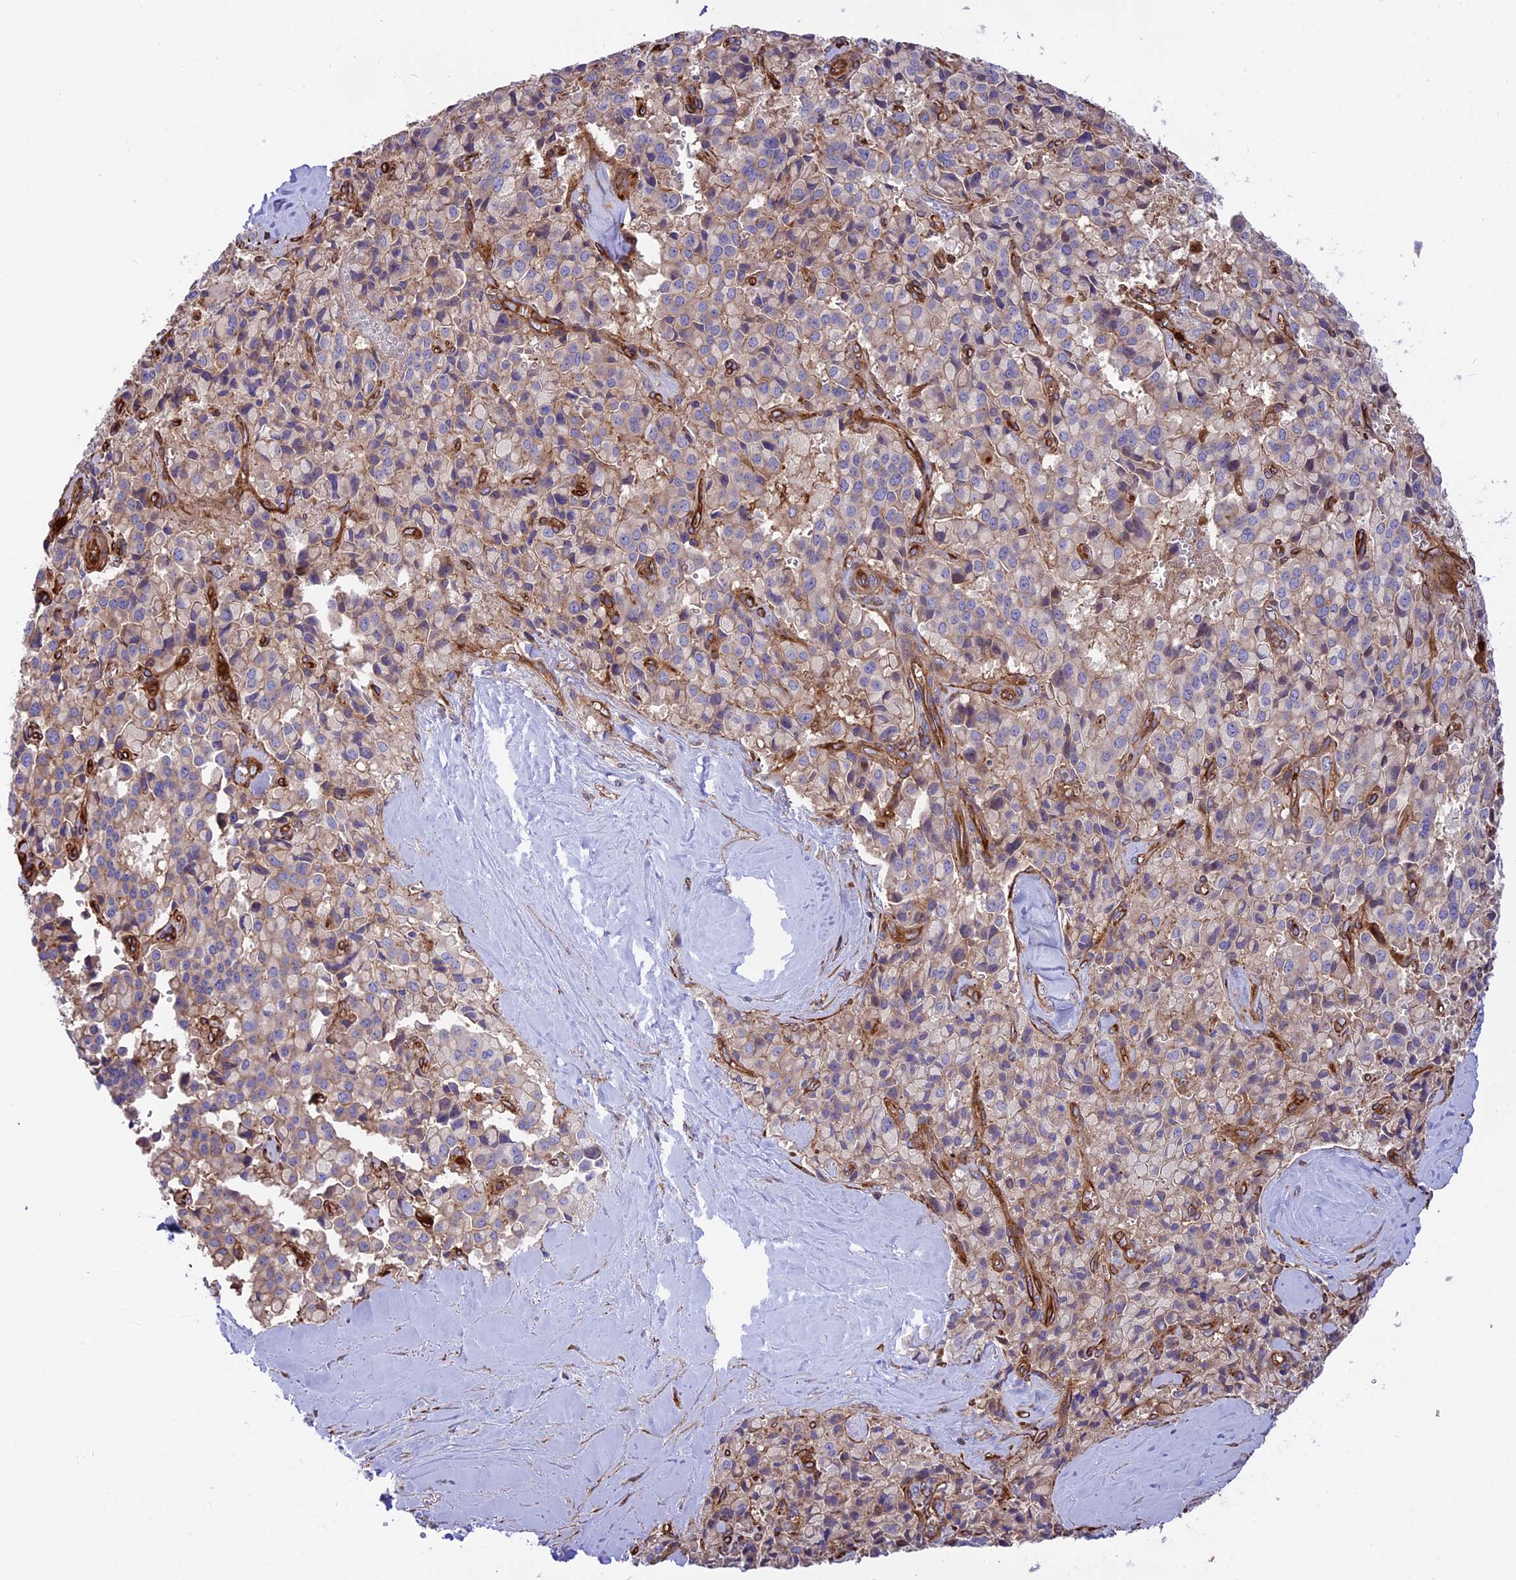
{"staining": {"intensity": "weak", "quantity": "<25%", "location": "cytoplasmic/membranous"}, "tissue": "pancreatic cancer", "cell_type": "Tumor cells", "image_type": "cancer", "snomed": [{"axis": "morphology", "description": "Adenocarcinoma, NOS"}, {"axis": "topography", "description": "Pancreas"}], "caption": "Immunohistochemistry of human pancreatic adenocarcinoma displays no positivity in tumor cells.", "gene": "CD99L2", "patient": {"sex": "male", "age": 65}}